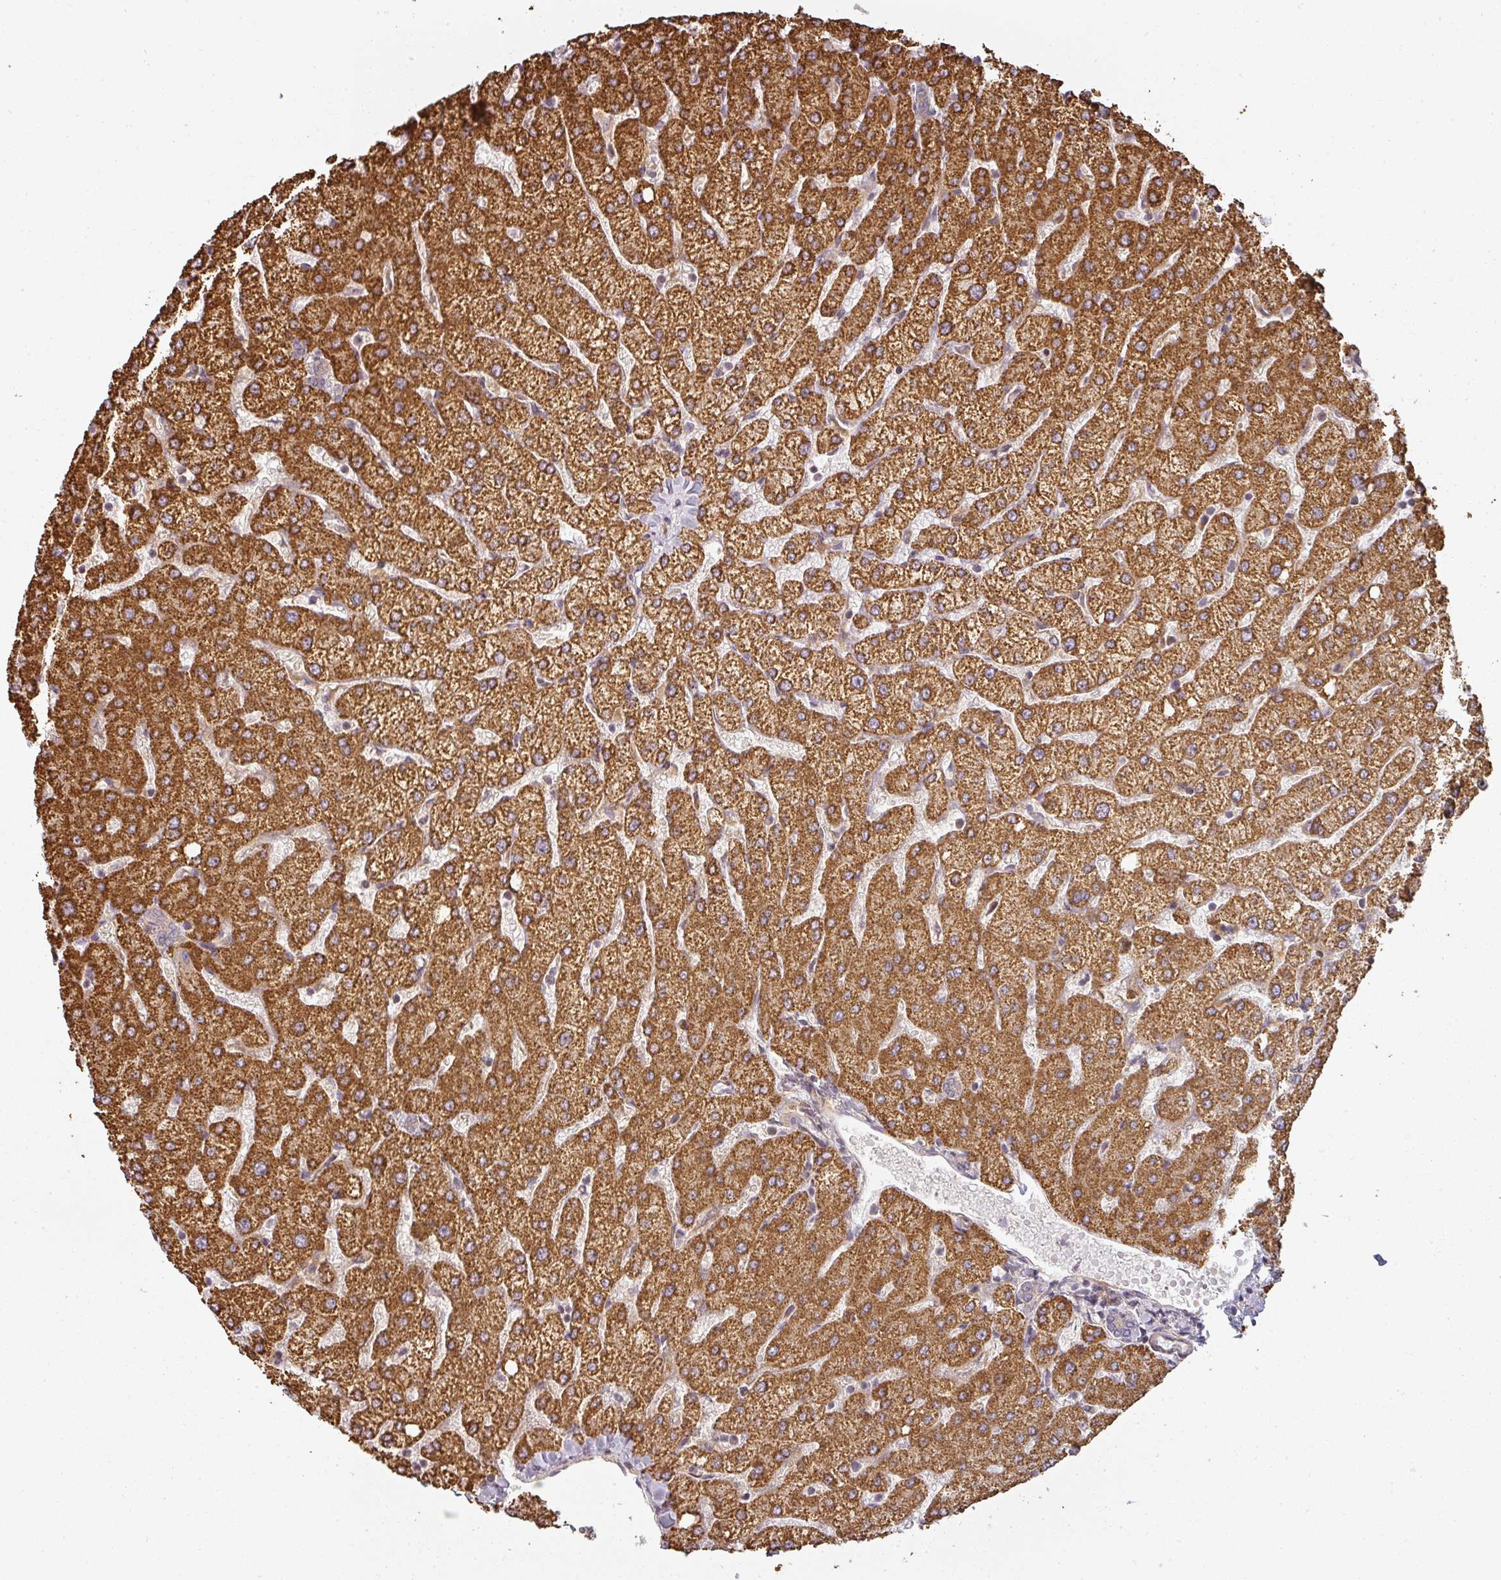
{"staining": {"intensity": "negative", "quantity": "none", "location": "none"}, "tissue": "liver", "cell_type": "Cholangiocytes", "image_type": "normal", "snomed": [{"axis": "morphology", "description": "Normal tissue, NOS"}, {"axis": "topography", "description": "Liver"}], "caption": "Cholangiocytes show no significant staining in unremarkable liver.", "gene": "CNOT1", "patient": {"sex": "female", "age": 54}}